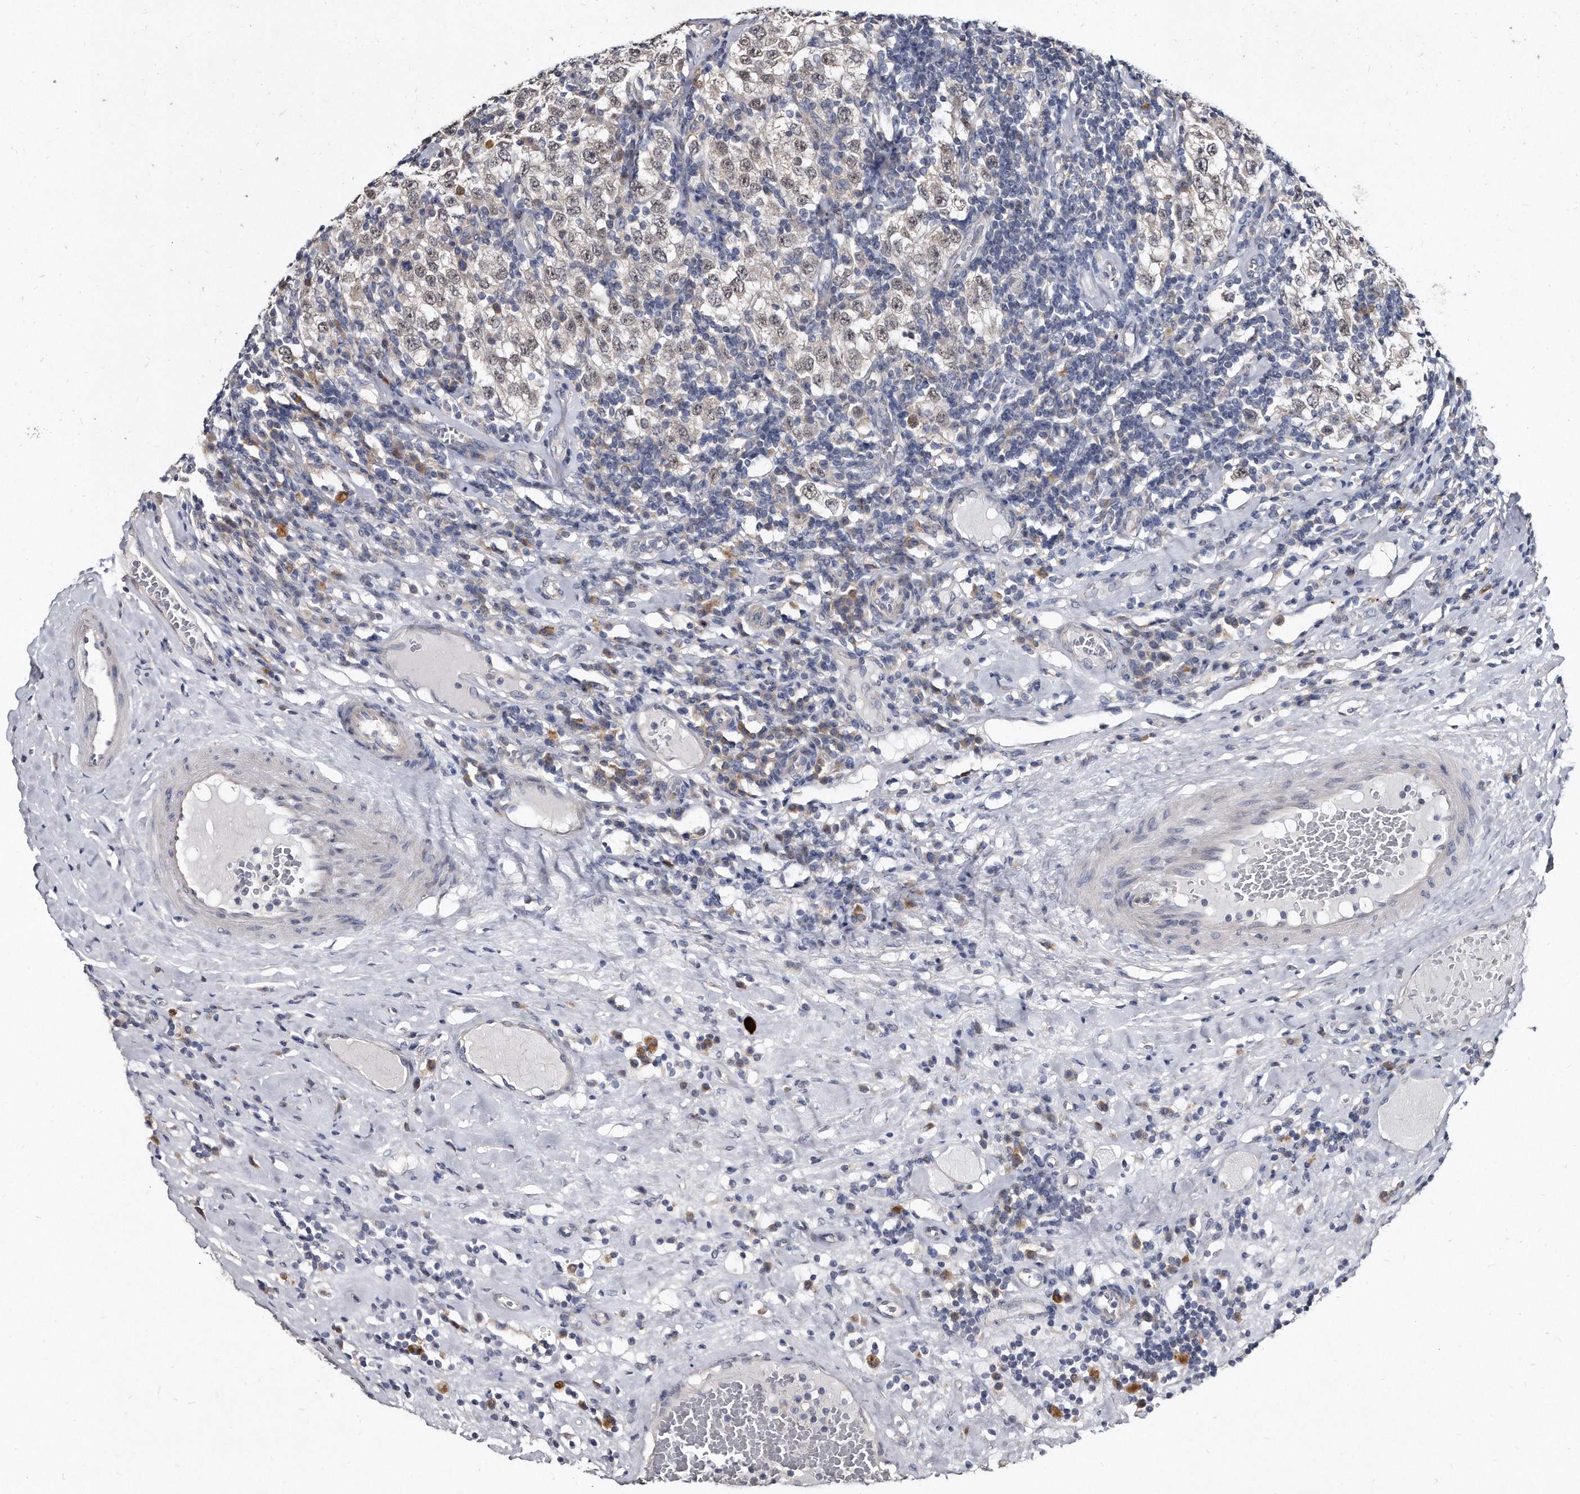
{"staining": {"intensity": "weak", "quantity": "<25%", "location": "cytoplasmic/membranous,nuclear"}, "tissue": "testis cancer", "cell_type": "Tumor cells", "image_type": "cancer", "snomed": [{"axis": "morphology", "description": "Seminoma, NOS"}, {"axis": "topography", "description": "Testis"}], "caption": "Immunohistochemical staining of human seminoma (testis) displays no significant expression in tumor cells. The staining was performed using DAB to visualize the protein expression in brown, while the nuclei were stained in blue with hematoxylin (Magnification: 20x).", "gene": "KLHDC3", "patient": {"sex": "male", "age": 41}}